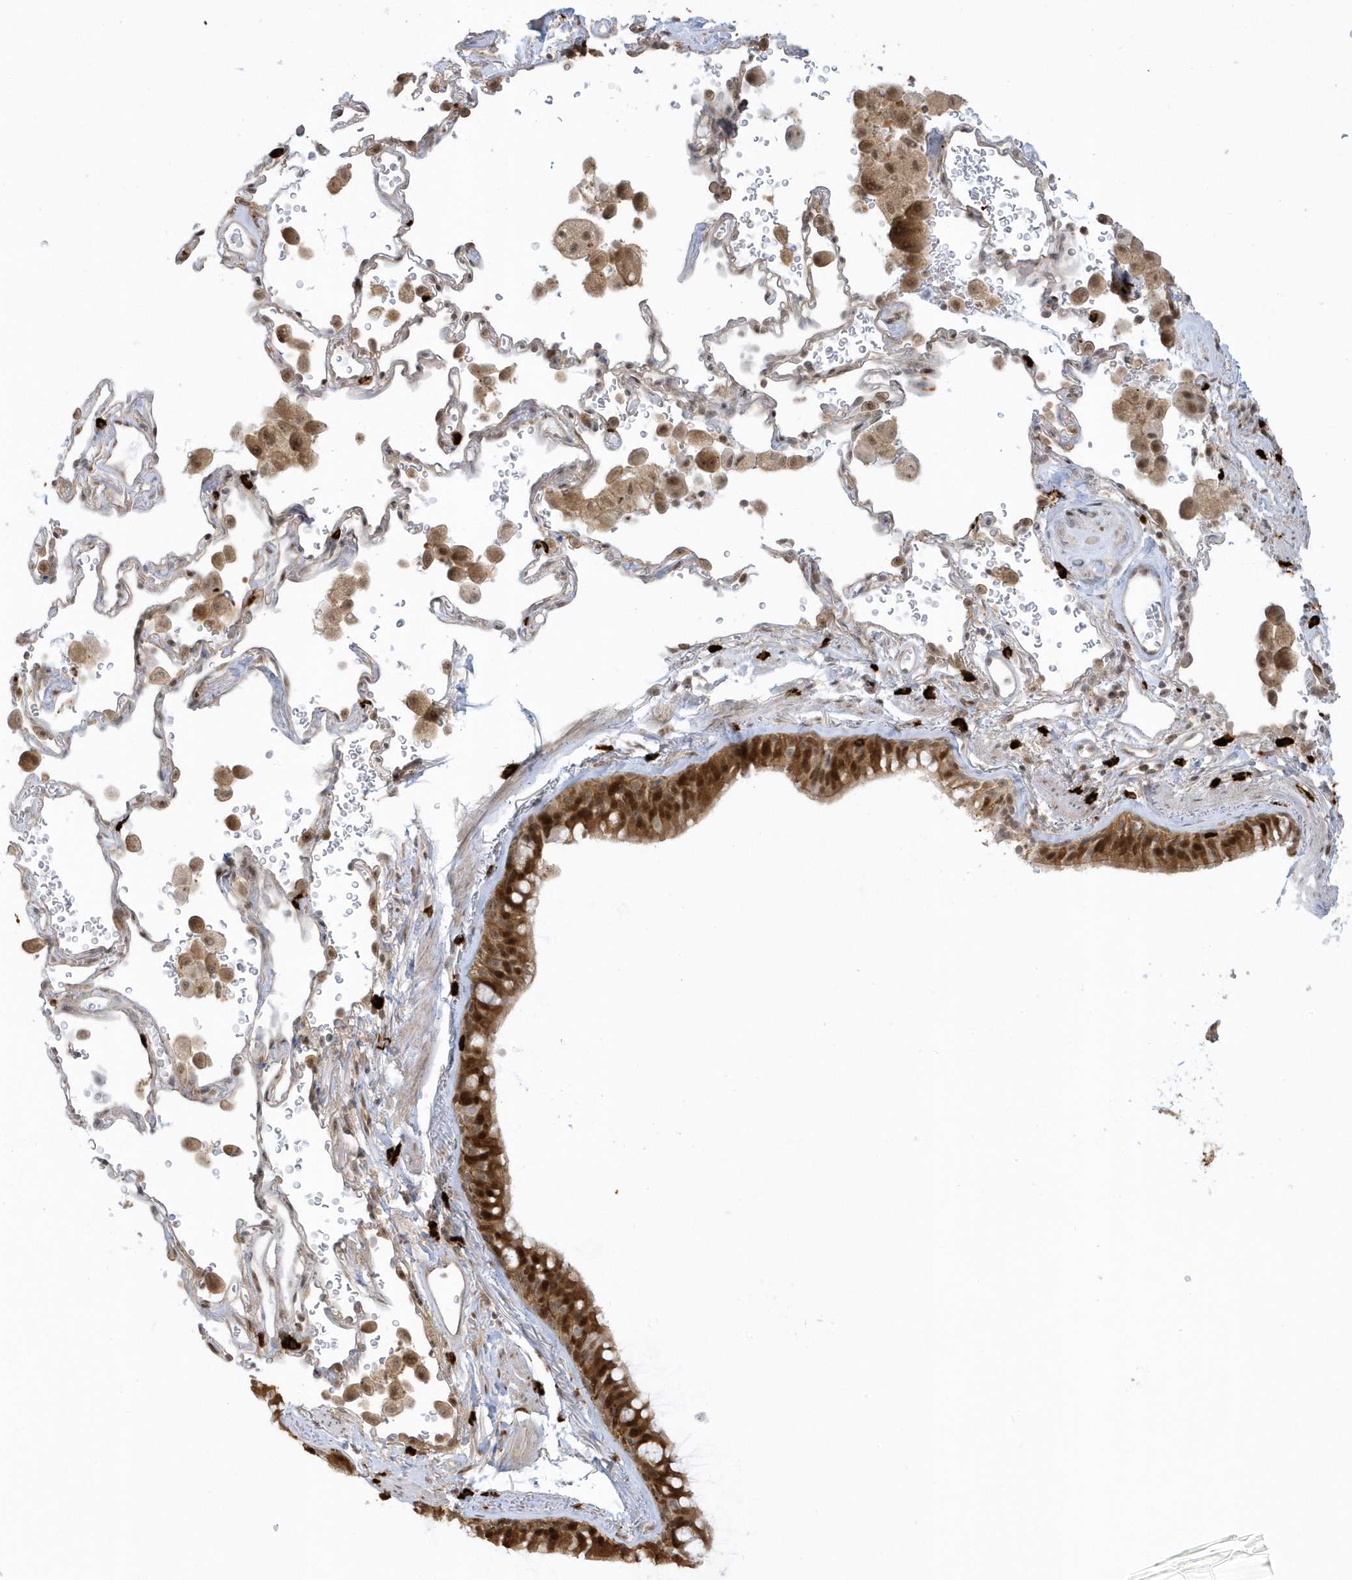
{"staining": {"intensity": "moderate", "quantity": "25%-75%", "location": "cytoplasmic/membranous,nuclear"}, "tissue": "bronchus", "cell_type": "Respiratory epithelial cells", "image_type": "normal", "snomed": [{"axis": "morphology", "description": "Normal tissue, NOS"}, {"axis": "morphology", "description": "Adenocarcinoma, NOS"}, {"axis": "topography", "description": "Bronchus"}, {"axis": "topography", "description": "Lung"}], "caption": "Immunohistochemical staining of unremarkable bronchus demonstrates medium levels of moderate cytoplasmic/membranous,nuclear staining in approximately 25%-75% of respiratory epithelial cells.", "gene": "PPP1R7", "patient": {"sex": "male", "age": 54}}